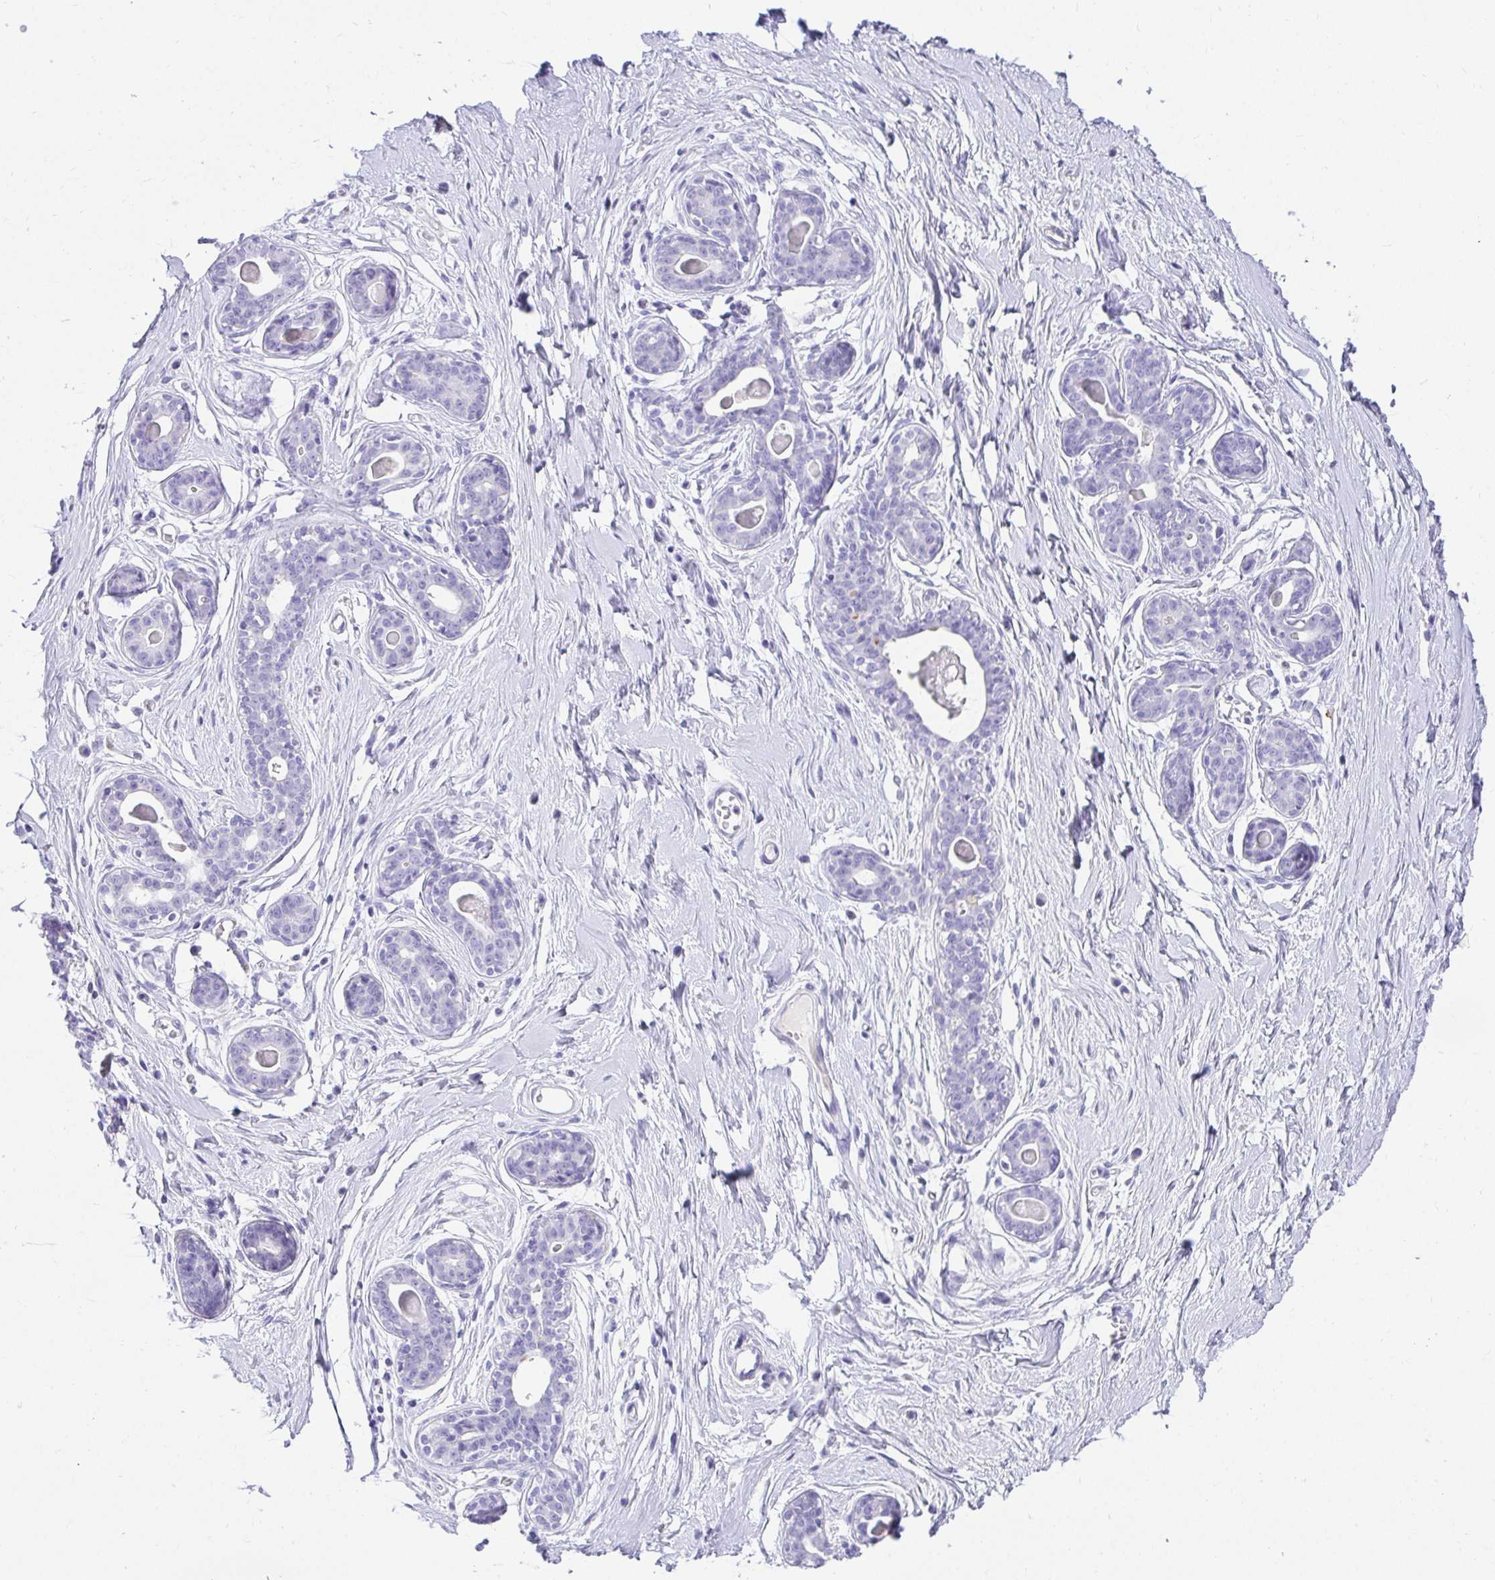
{"staining": {"intensity": "negative", "quantity": "none", "location": "none"}, "tissue": "breast", "cell_type": "Adipocytes", "image_type": "normal", "snomed": [{"axis": "morphology", "description": "Normal tissue, NOS"}, {"axis": "topography", "description": "Breast"}], "caption": "Adipocytes are negative for brown protein staining in unremarkable breast. (DAB immunohistochemistry (IHC) visualized using brightfield microscopy, high magnification).", "gene": "CHAT", "patient": {"sex": "female", "age": 45}}